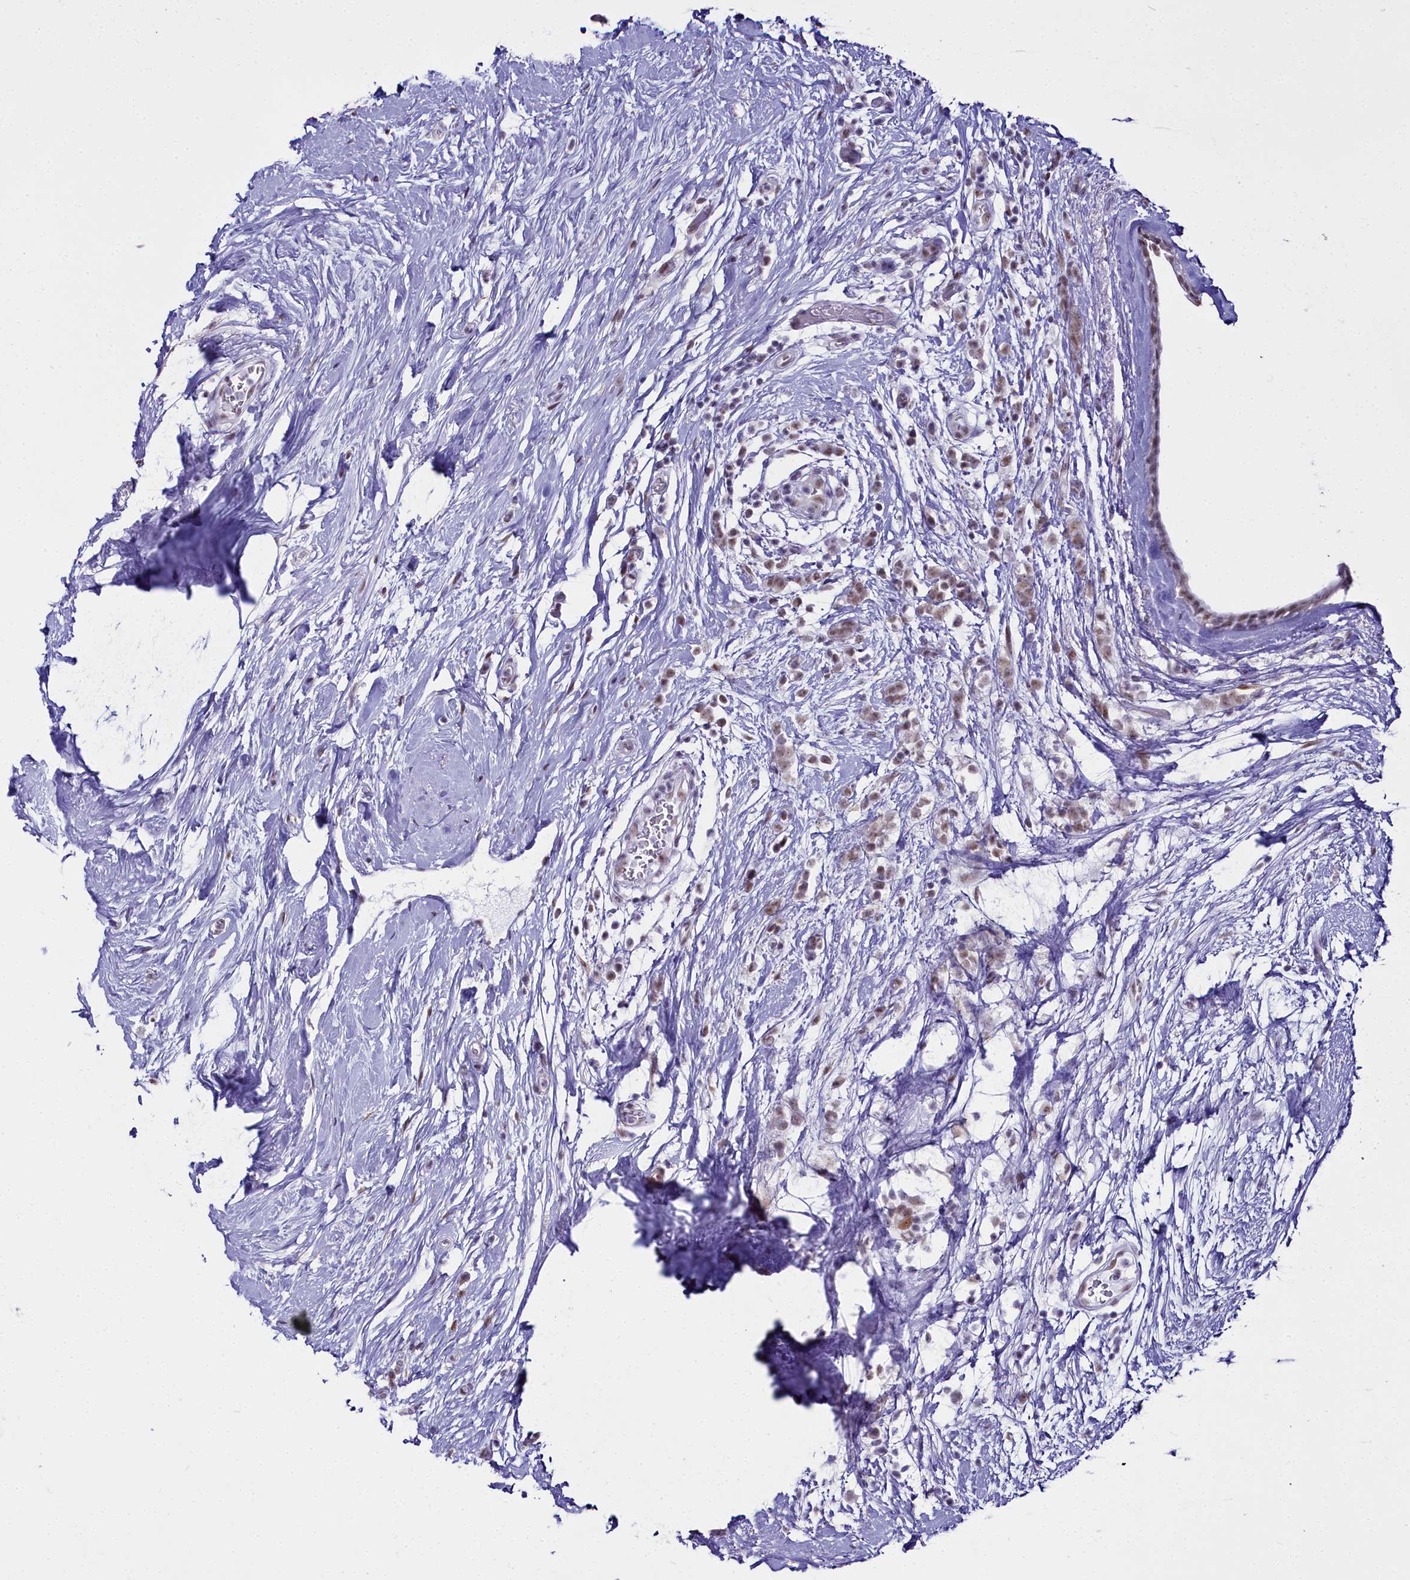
{"staining": {"intensity": "weak", "quantity": ">75%", "location": "nuclear"}, "tissue": "breast cancer", "cell_type": "Tumor cells", "image_type": "cancer", "snomed": [{"axis": "morphology", "description": "Lobular carcinoma"}, {"axis": "topography", "description": "Breast"}], "caption": "The photomicrograph exhibits immunohistochemical staining of lobular carcinoma (breast). There is weak nuclear expression is appreciated in about >75% of tumor cells.", "gene": "RBM12", "patient": {"sex": "female", "age": 58}}